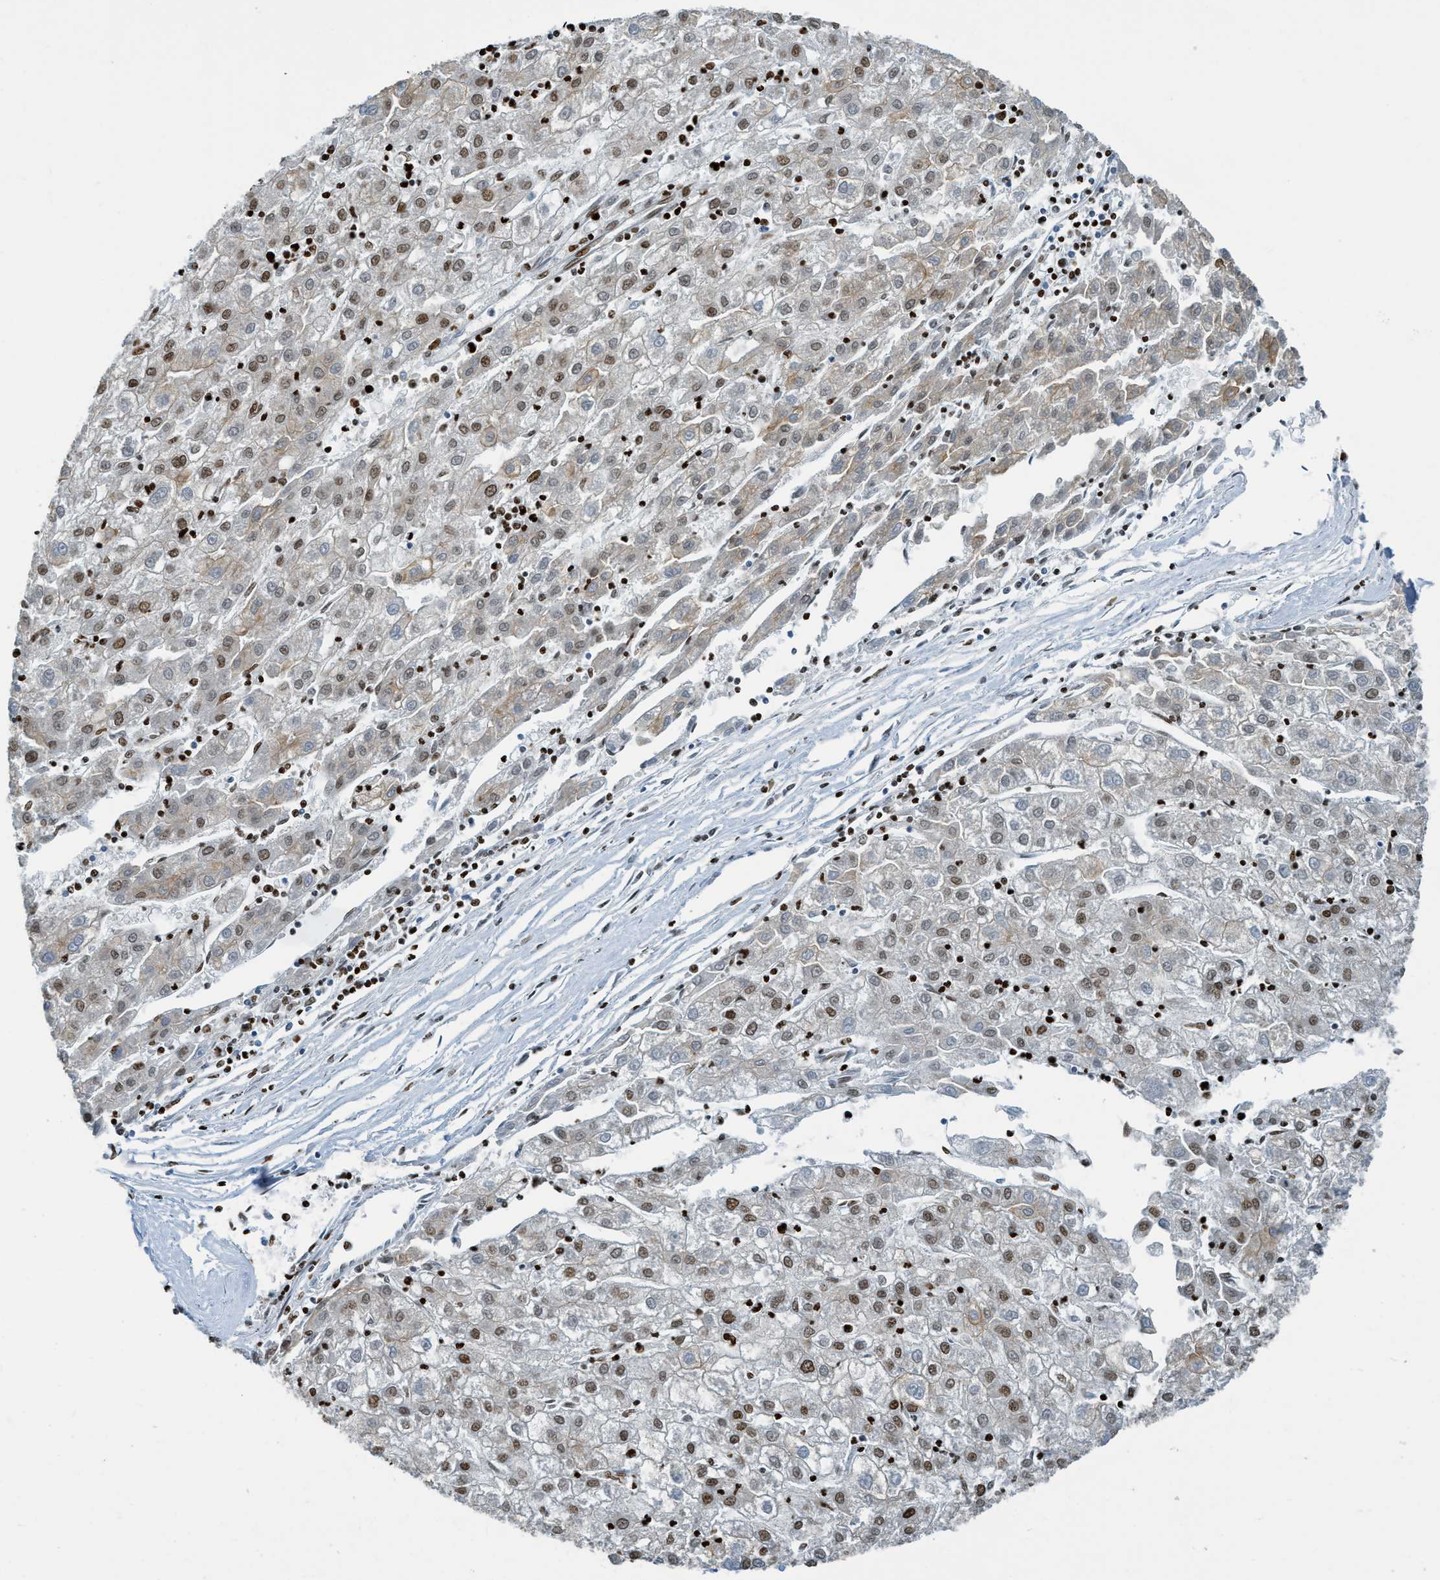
{"staining": {"intensity": "moderate", "quantity": ">75%", "location": "nuclear"}, "tissue": "liver cancer", "cell_type": "Tumor cells", "image_type": "cancer", "snomed": [{"axis": "morphology", "description": "Carcinoma, Hepatocellular, NOS"}, {"axis": "topography", "description": "Liver"}], "caption": "DAB immunohistochemical staining of liver hepatocellular carcinoma demonstrates moderate nuclear protein staining in approximately >75% of tumor cells.", "gene": "SH3D19", "patient": {"sex": "male", "age": 72}}